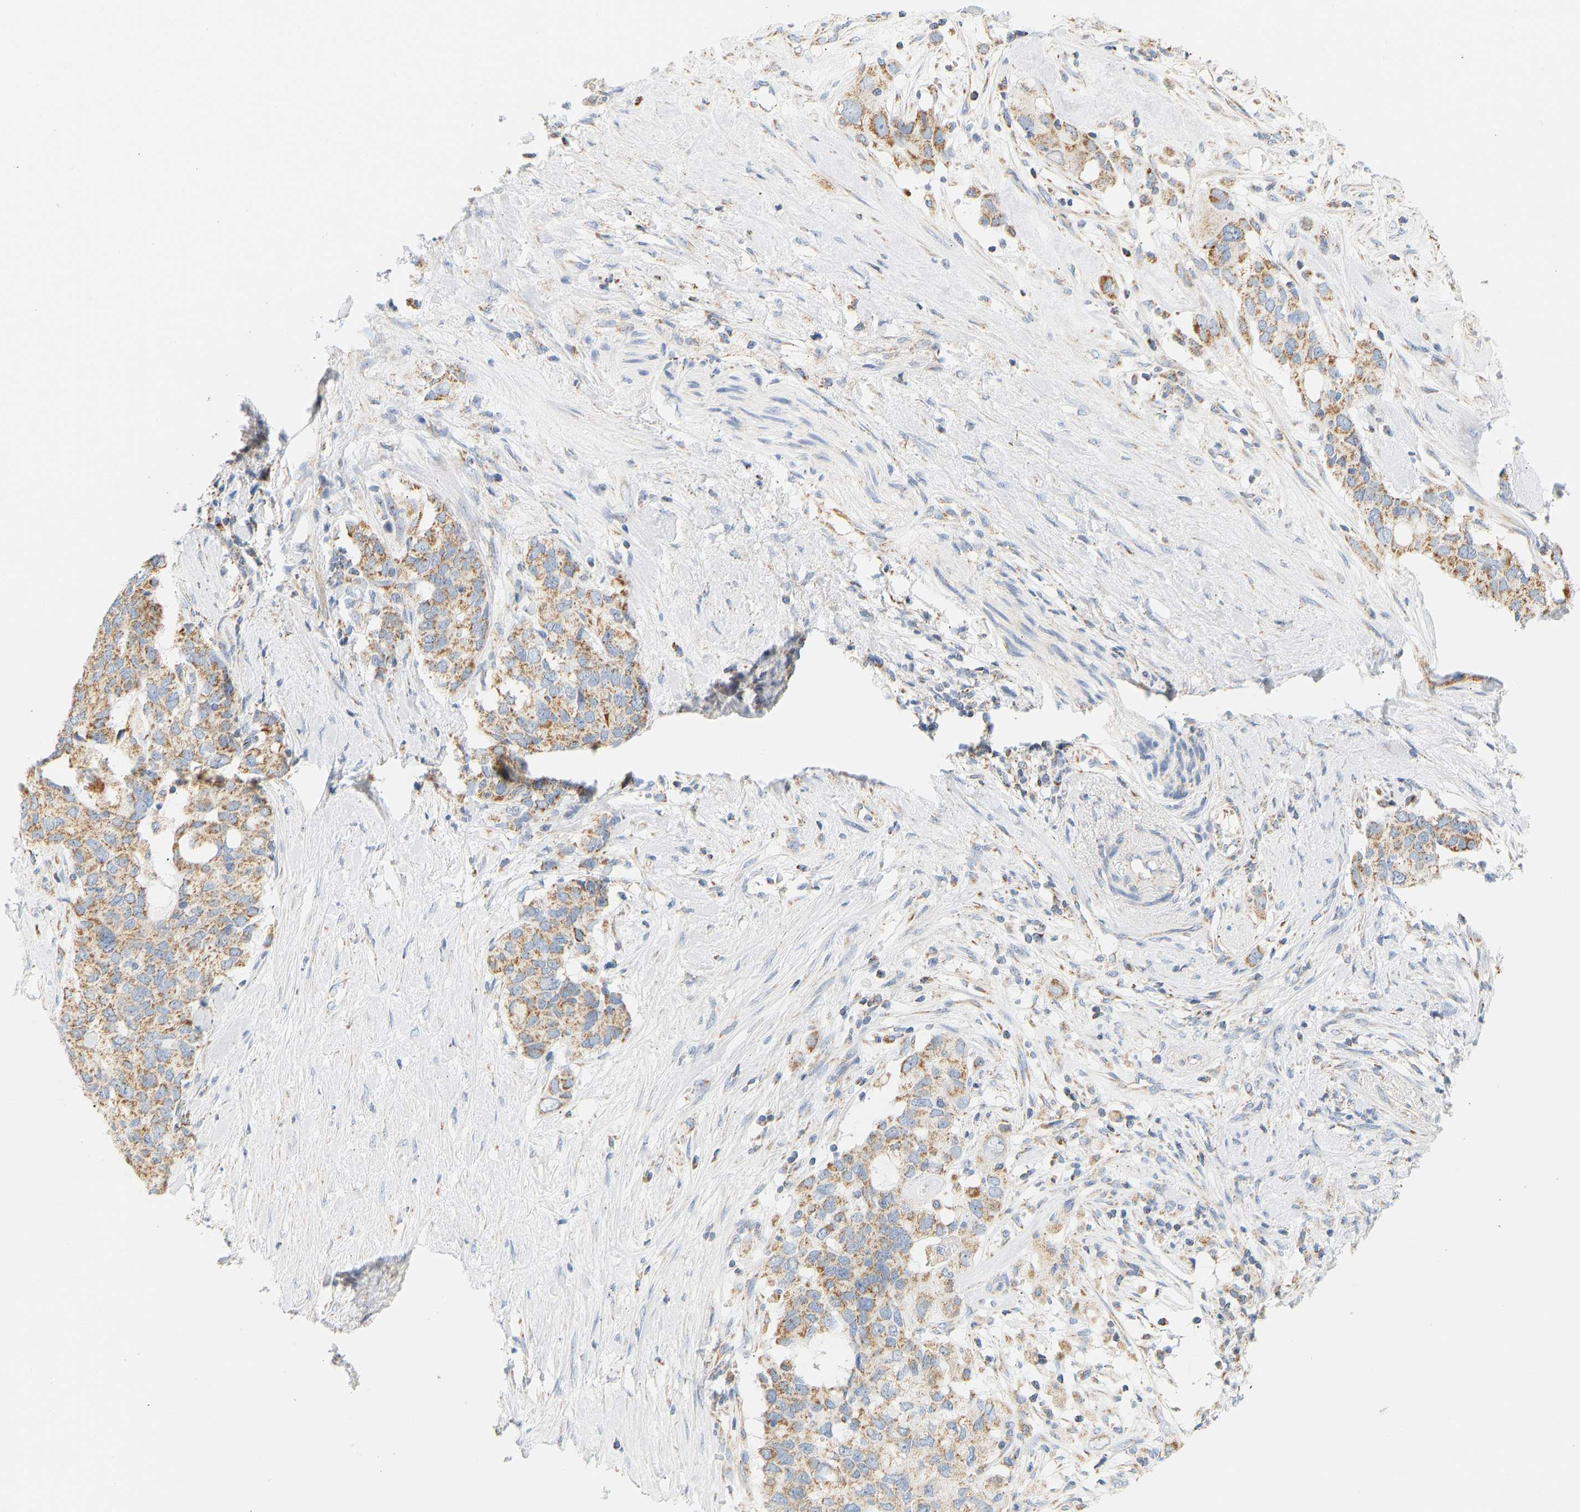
{"staining": {"intensity": "moderate", "quantity": ">75%", "location": "cytoplasmic/membranous"}, "tissue": "pancreatic cancer", "cell_type": "Tumor cells", "image_type": "cancer", "snomed": [{"axis": "morphology", "description": "Adenocarcinoma, NOS"}, {"axis": "topography", "description": "Pancreas"}], "caption": "DAB (3,3'-diaminobenzidine) immunohistochemical staining of adenocarcinoma (pancreatic) shows moderate cytoplasmic/membranous protein expression in about >75% of tumor cells.", "gene": "GRPEL2", "patient": {"sex": "female", "age": 56}}